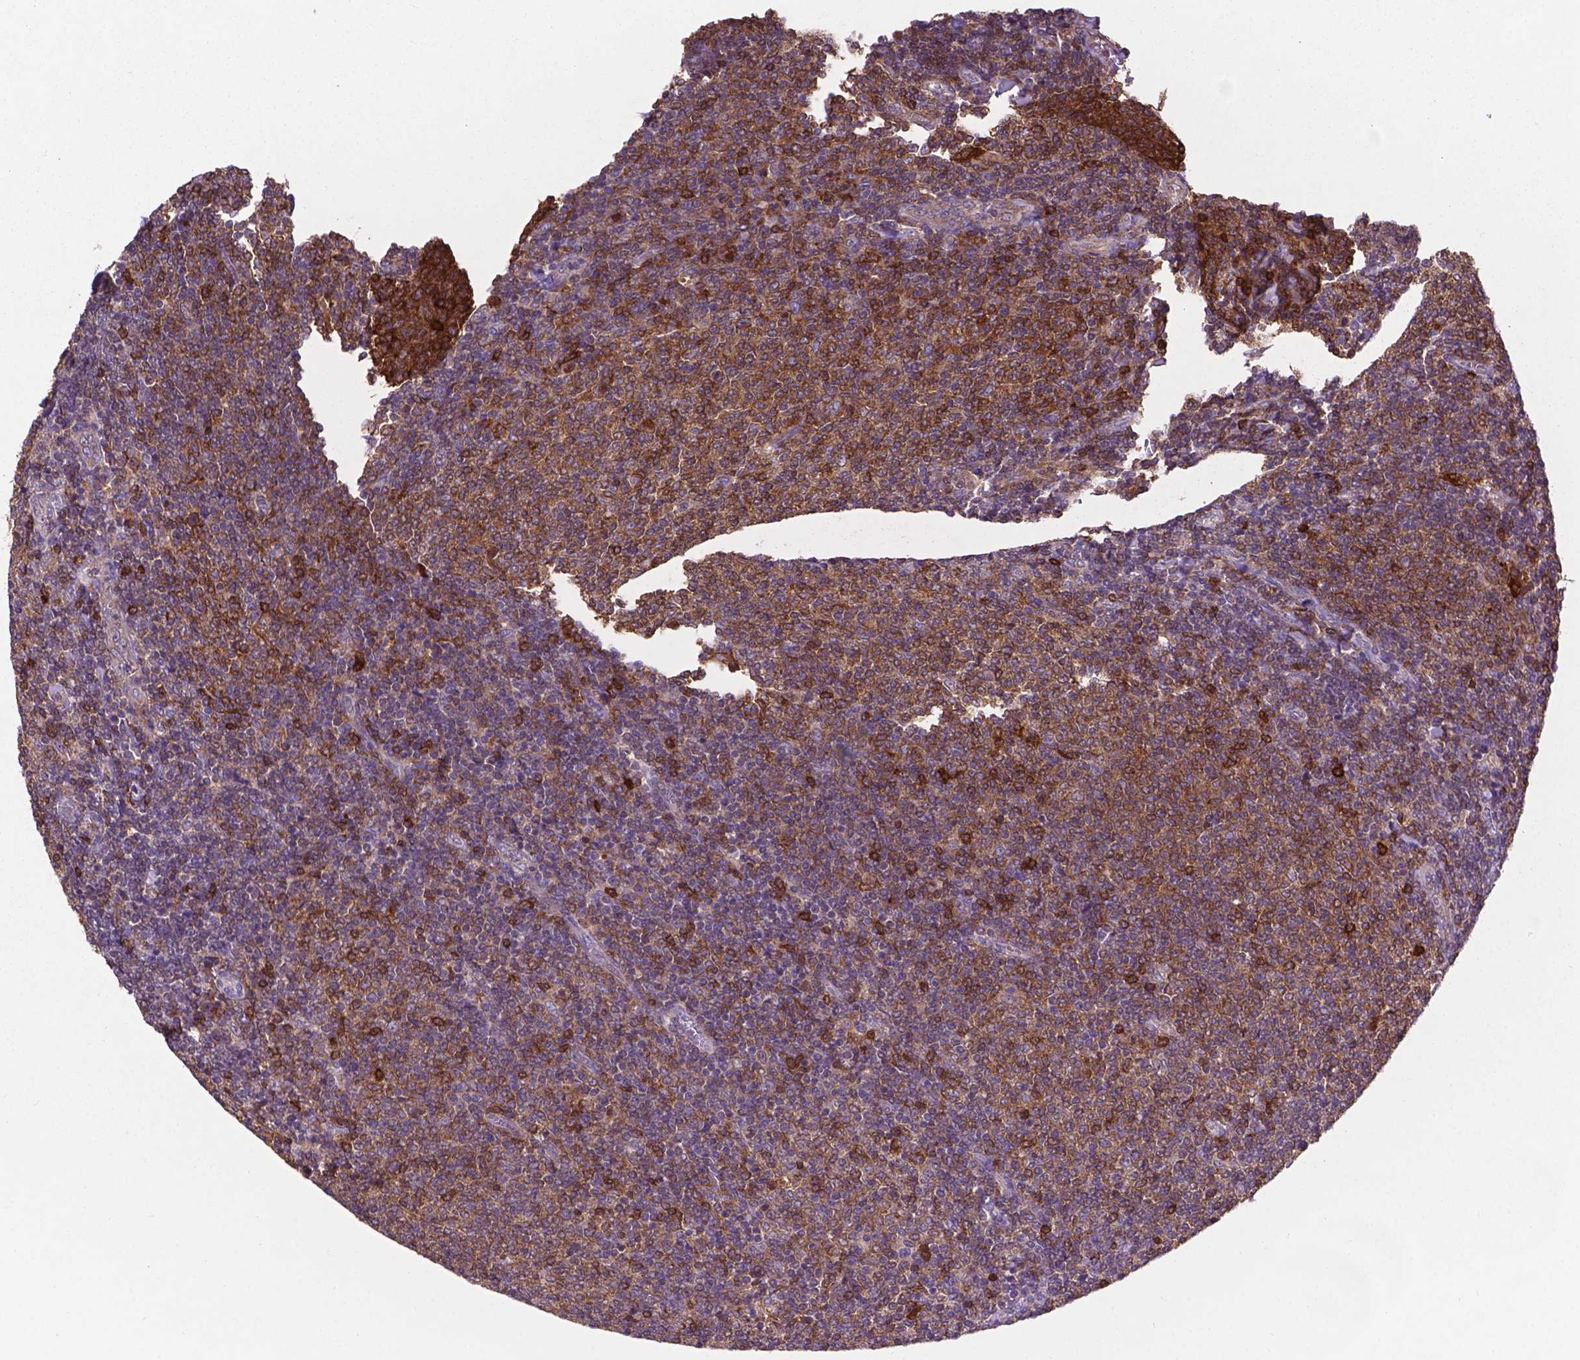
{"staining": {"intensity": "moderate", "quantity": "25%-75%", "location": "cytoplasmic/membranous"}, "tissue": "lymphoma", "cell_type": "Tumor cells", "image_type": "cancer", "snomed": [{"axis": "morphology", "description": "Malignant lymphoma, non-Hodgkin's type, Low grade"}, {"axis": "topography", "description": "Lymph node"}], "caption": "Human low-grade malignant lymphoma, non-Hodgkin's type stained with a brown dye demonstrates moderate cytoplasmic/membranous positive staining in approximately 25%-75% of tumor cells.", "gene": "SMAD3", "patient": {"sex": "male", "age": 52}}